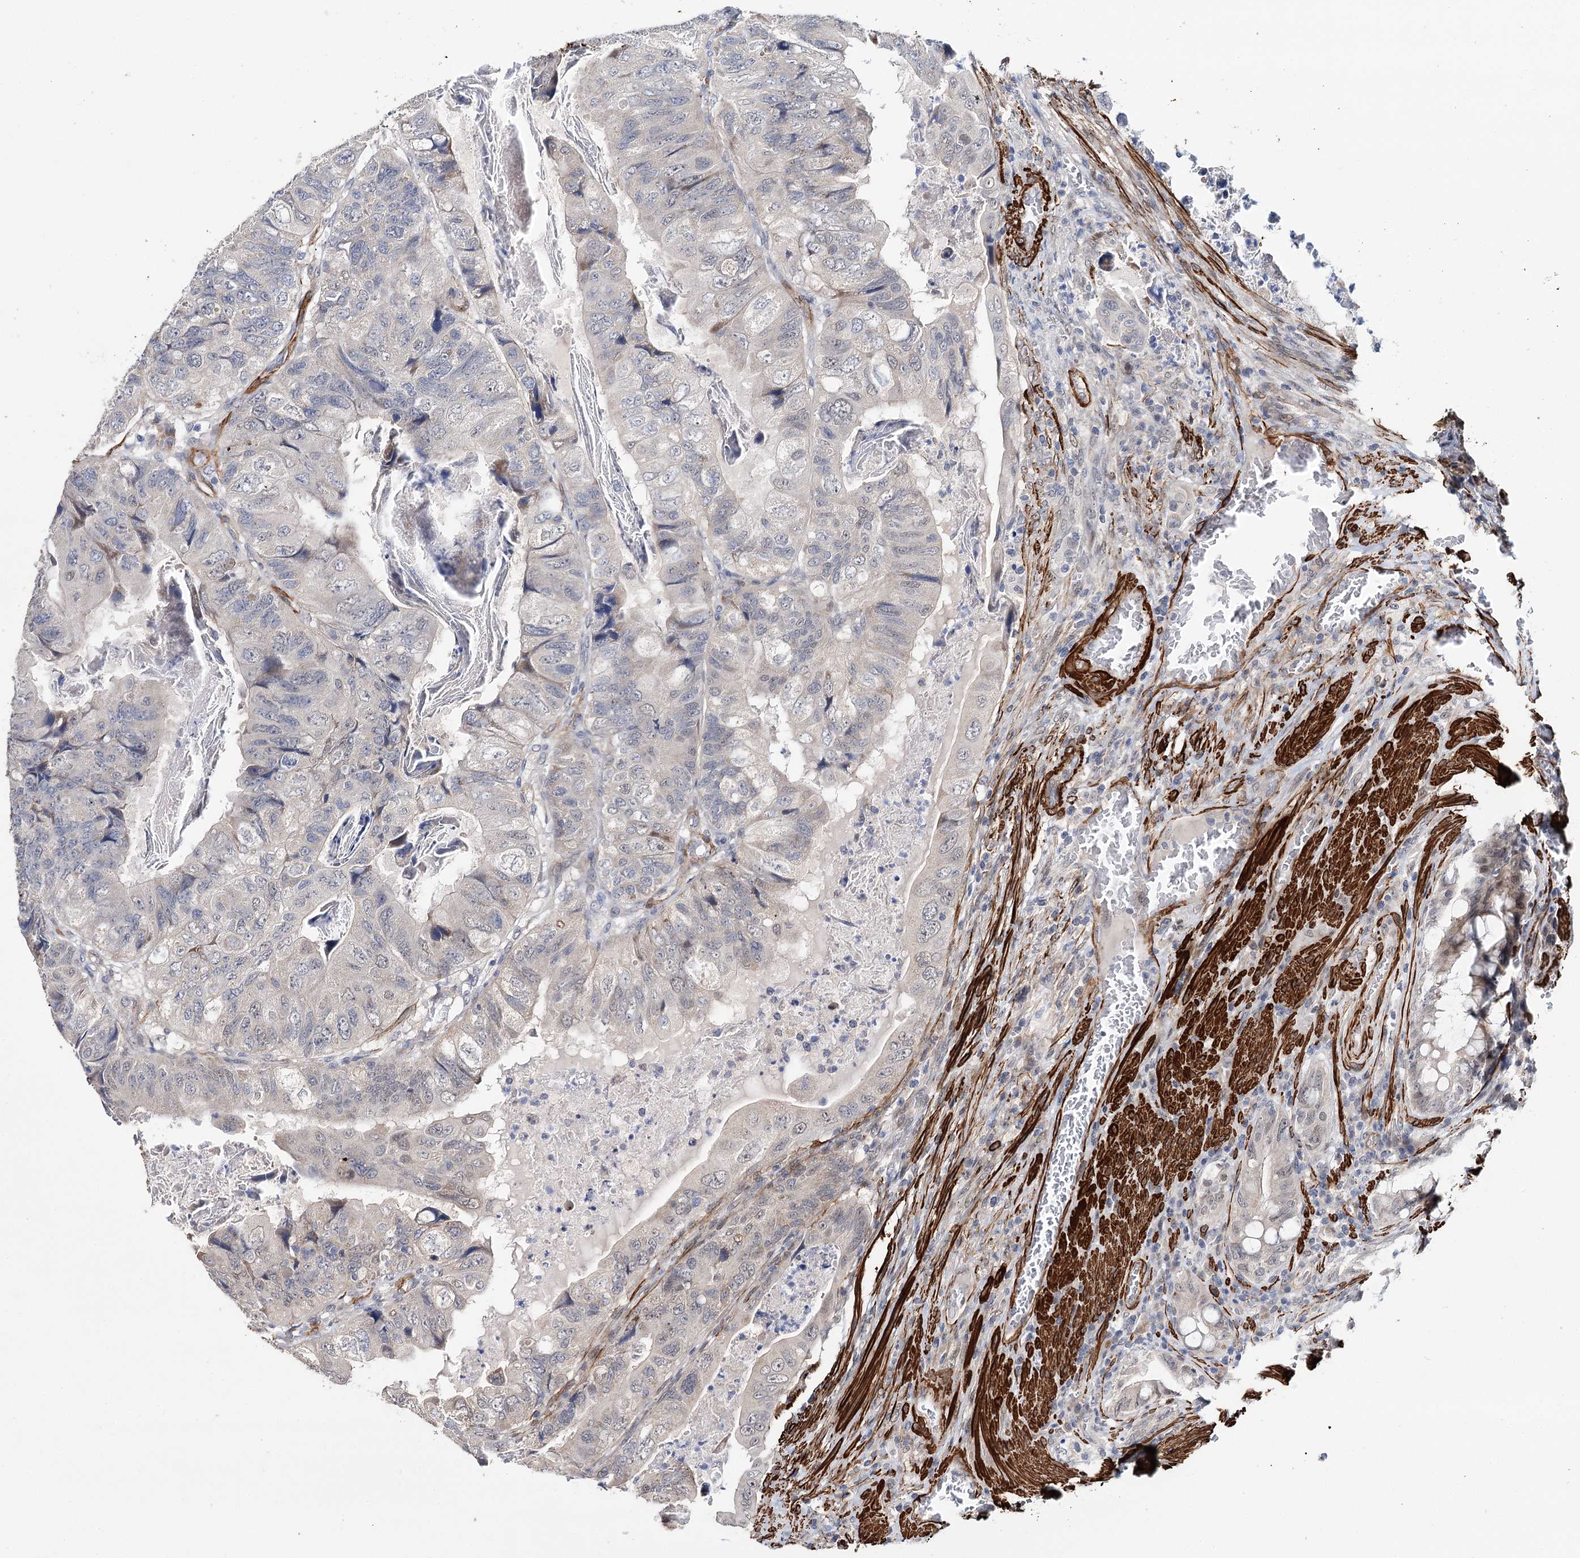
{"staining": {"intensity": "moderate", "quantity": "<25%", "location": "cytoplasmic/membranous"}, "tissue": "colorectal cancer", "cell_type": "Tumor cells", "image_type": "cancer", "snomed": [{"axis": "morphology", "description": "Adenocarcinoma, NOS"}, {"axis": "topography", "description": "Rectum"}], "caption": "Immunohistochemistry (DAB (3,3'-diaminobenzidine)) staining of colorectal cancer (adenocarcinoma) exhibits moderate cytoplasmic/membranous protein positivity in about <25% of tumor cells. (Stains: DAB in brown, nuclei in blue, Microscopy: brightfield microscopy at high magnification).", "gene": "CFAP46", "patient": {"sex": "male", "age": 63}}